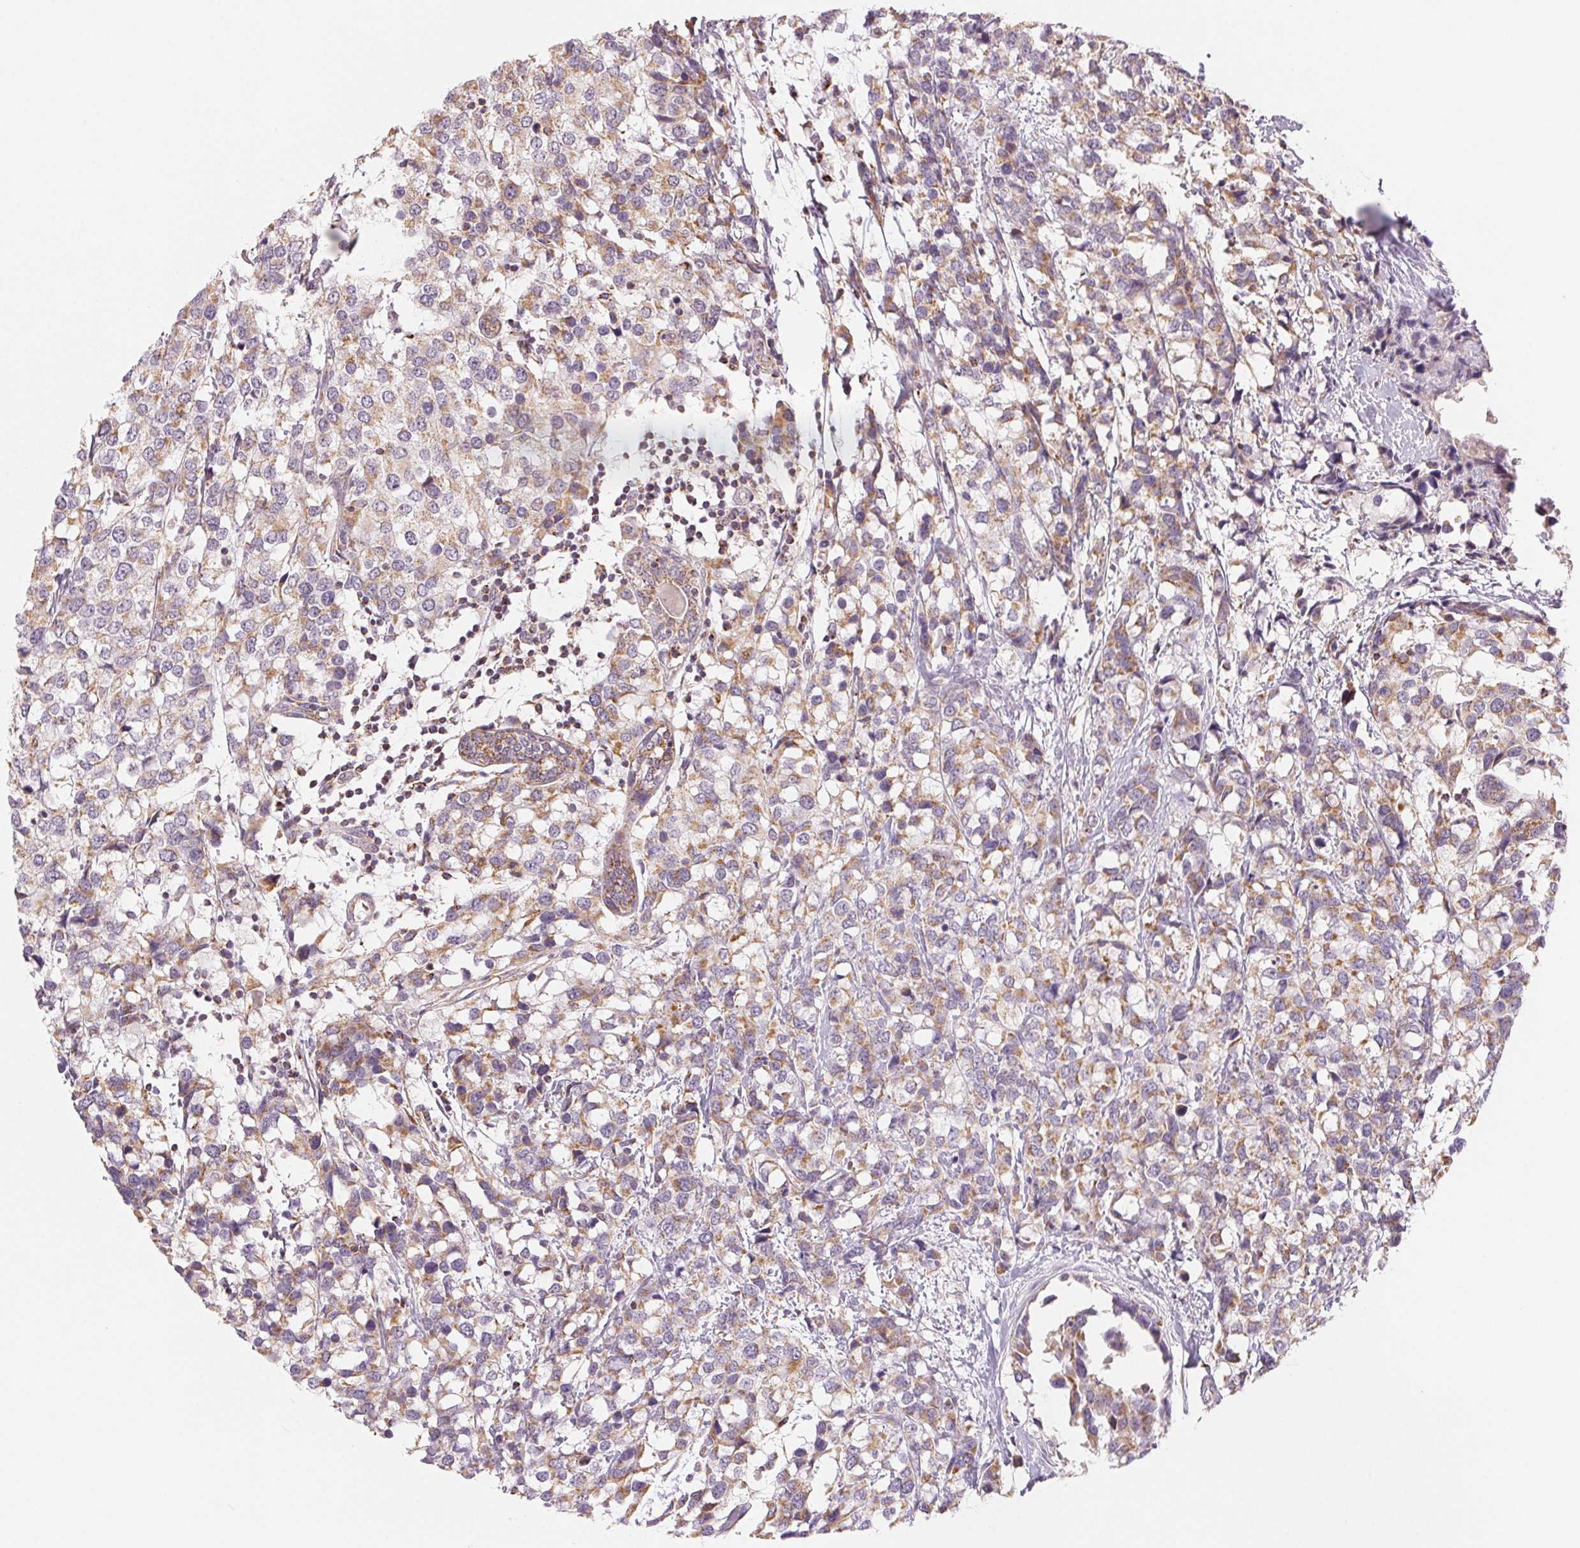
{"staining": {"intensity": "moderate", "quantity": "<25%", "location": "cytoplasmic/membranous"}, "tissue": "breast cancer", "cell_type": "Tumor cells", "image_type": "cancer", "snomed": [{"axis": "morphology", "description": "Lobular carcinoma"}, {"axis": "topography", "description": "Breast"}], "caption": "Breast cancer (lobular carcinoma) was stained to show a protein in brown. There is low levels of moderate cytoplasmic/membranous expression in about <25% of tumor cells.", "gene": "HINT2", "patient": {"sex": "female", "age": 59}}